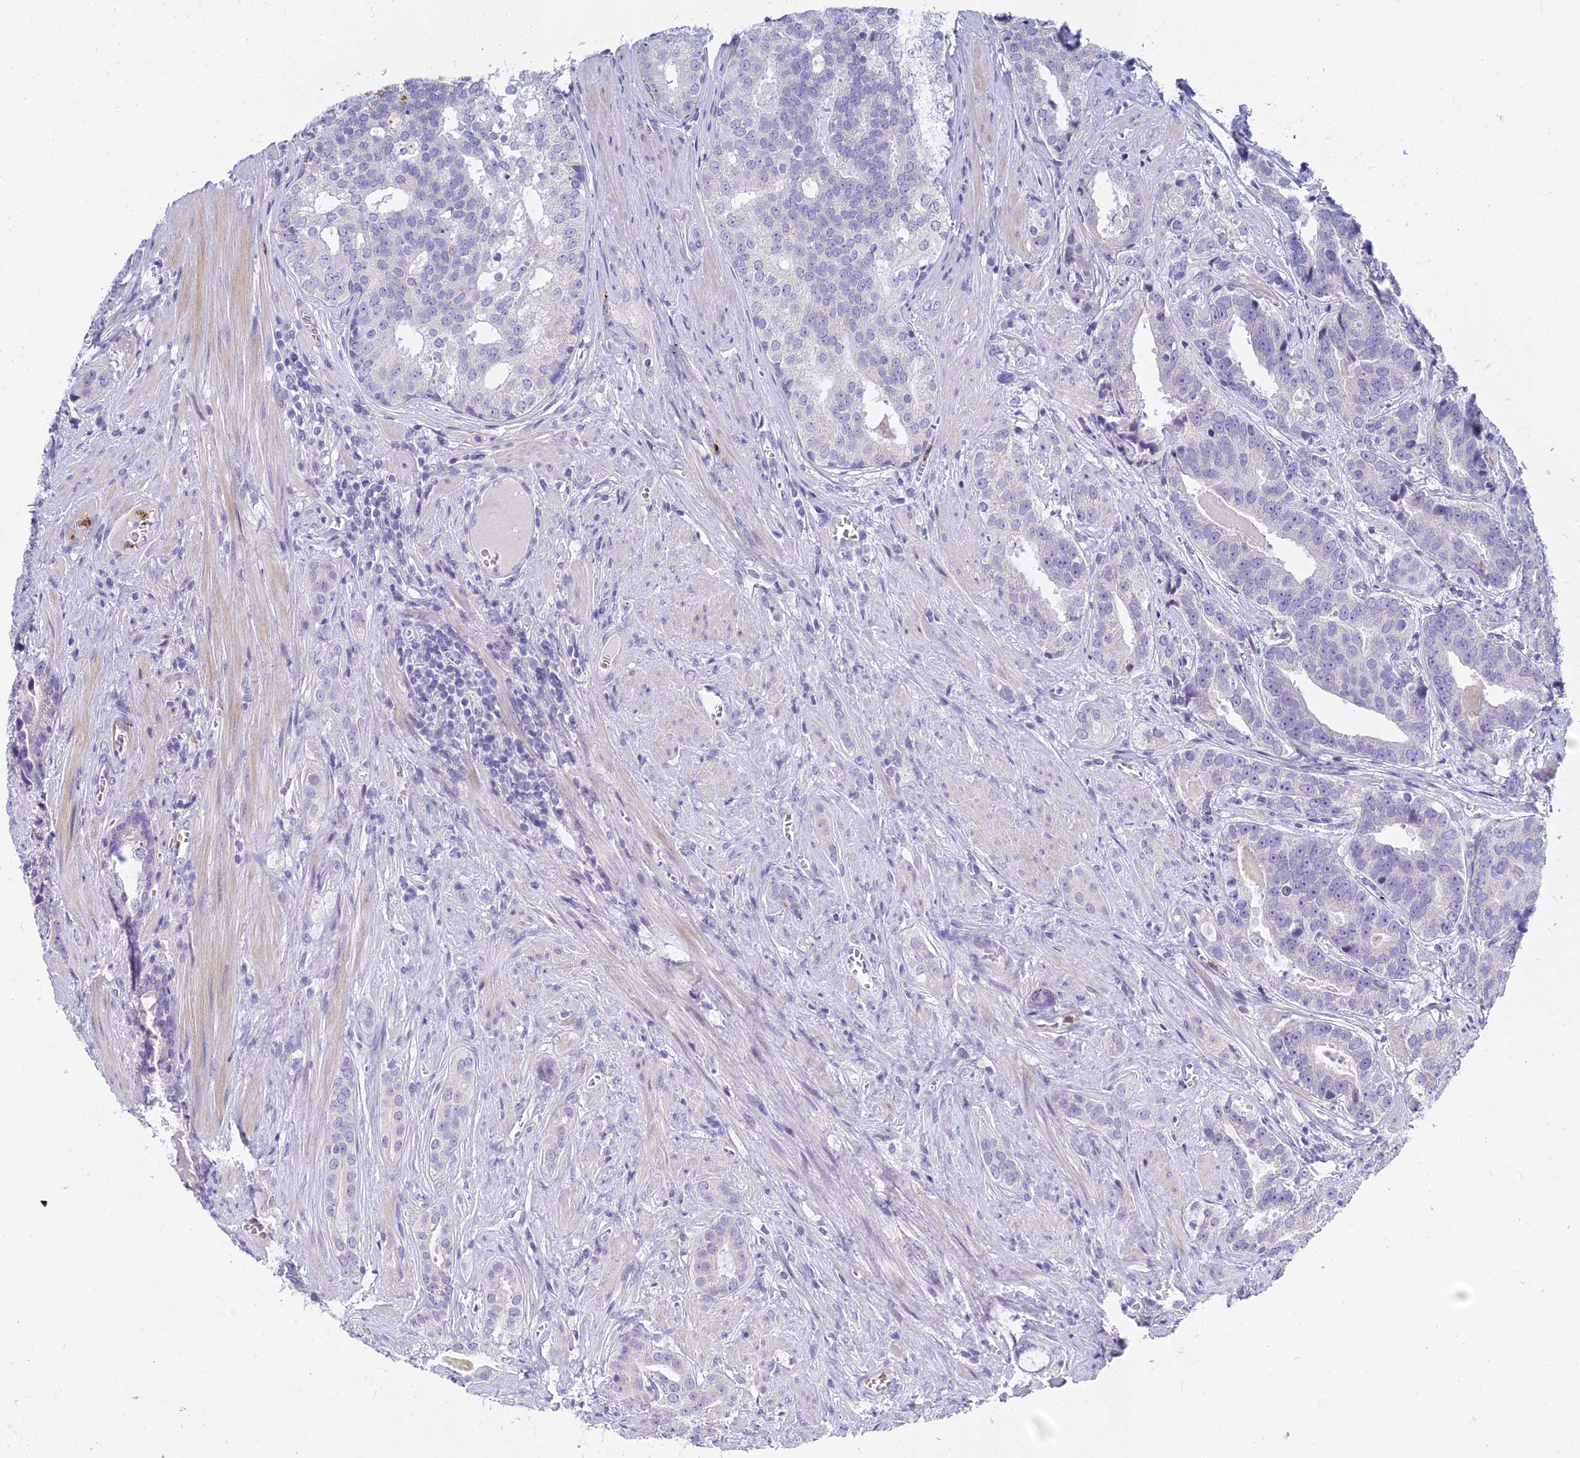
{"staining": {"intensity": "negative", "quantity": "none", "location": "none"}, "tissue": "prostate cancer", "cell_type": "Tumor cells", "image_type": "cancer", "snomed": [{"axis": "morphology", "description": "Adenocarcinoma, High grade"}, {"axis": "topography", "description": "Prostate"}], "caption": "A micrograph of human high-grade adenocarcinoma (prostate) is negative for staining in tumor cells. (Stains: DAB (3,3'-diaminobenzidine) immunohistochemistry (IHC) with hematoxylin counter stain, Microscopy: brightfield microscopy at high magnification).", "gene": "VWC2L", "patient": {"sex": "male", "age": 55}}